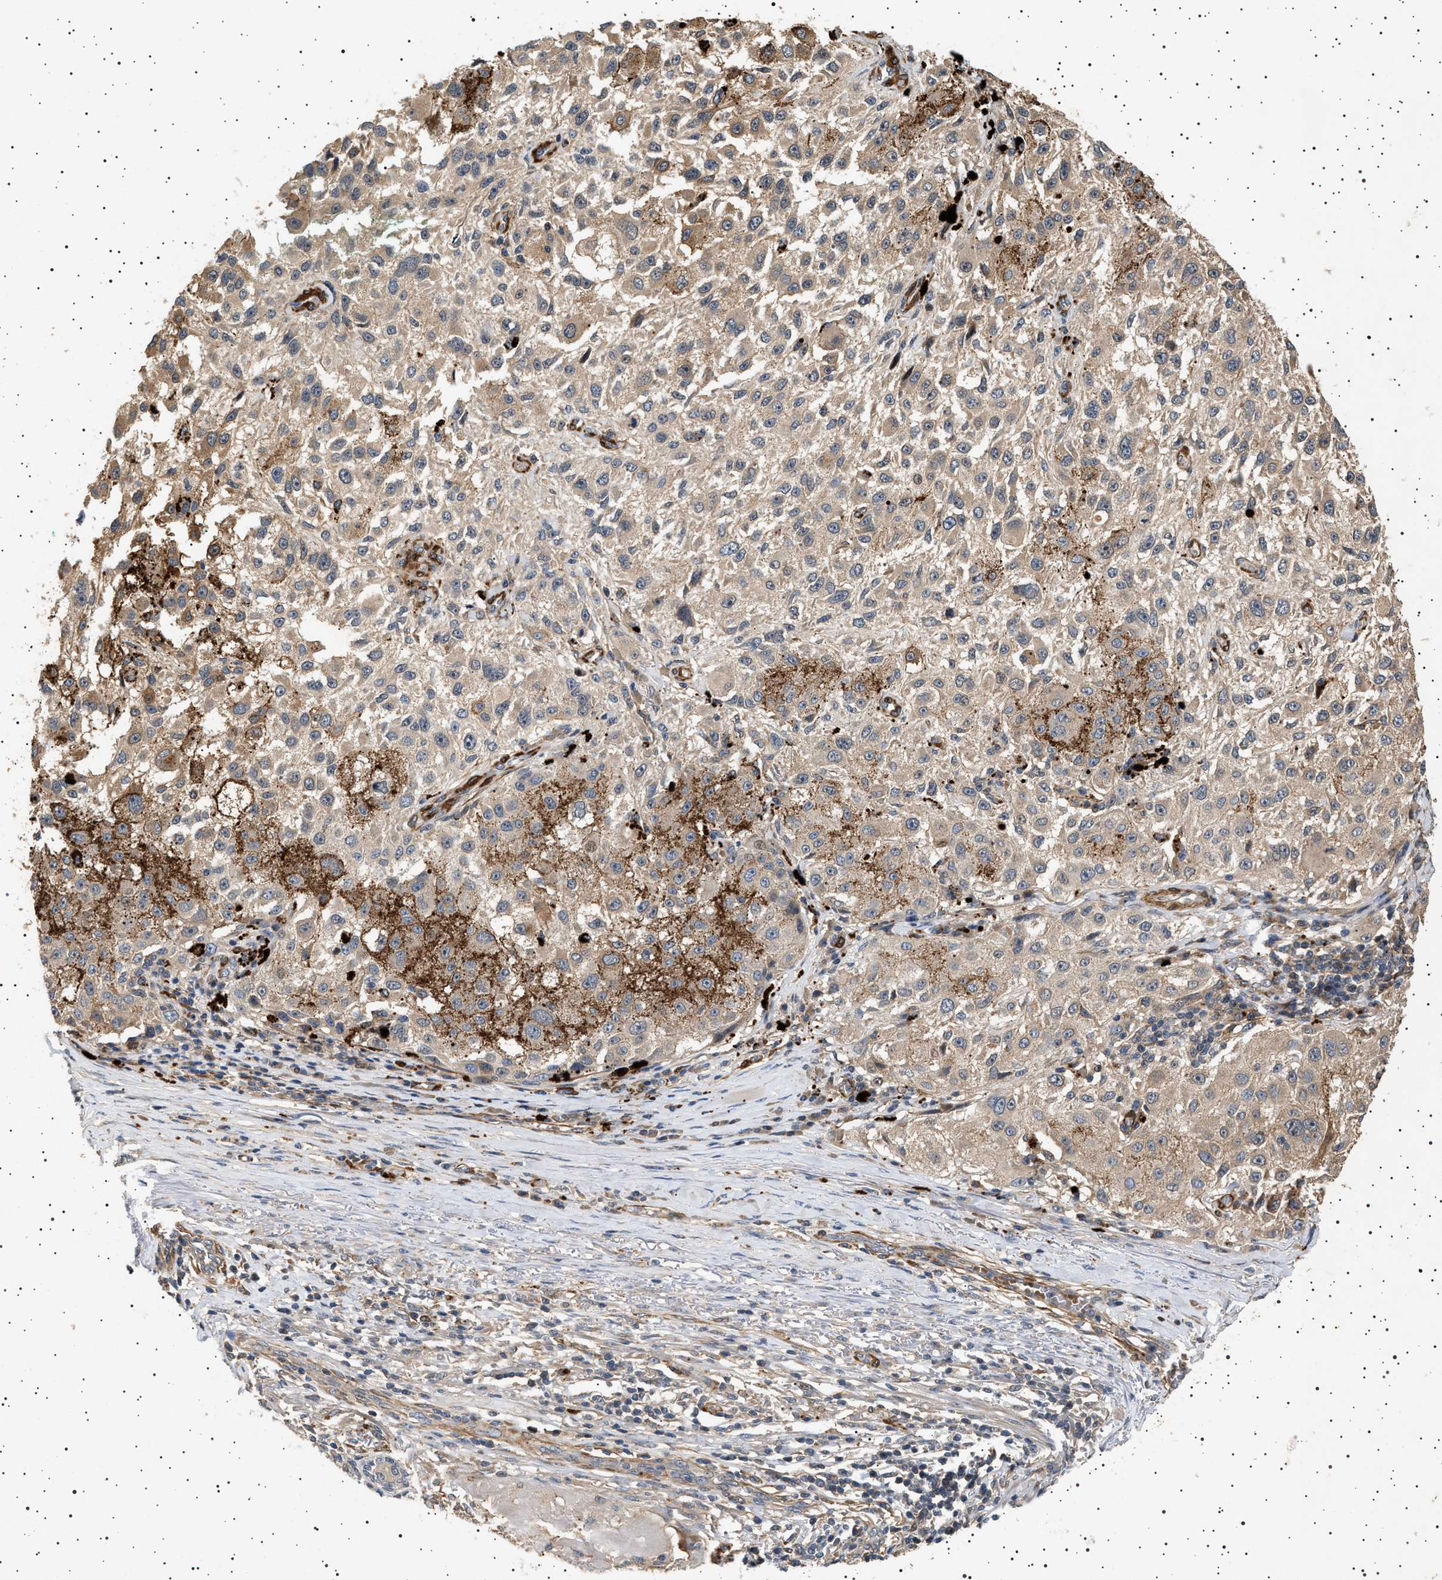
{"staining": {"intensity": "weak", "quantity": ">75%", "location": "cytoplasmic/membranous"}, "tissue": "melanoma", "cell_type": "Tumor cells", "image_type": "cancer", "snomed": [{"axis": "morphology", "description": "Necrosis, NOS"}, {"axis": "morphology", "description": "Malignant melanoma, NOS"}, {"axis": "topography", "description": "Skin"}], "caption": "Immunohistochemical staining of malignant melanoma reveals low levels of weak cytoplasmic/membranous expression in about >75% of tumor cells.", "gene": "GUCY1B1", "patient": {"sex": "female", "age": 87}}